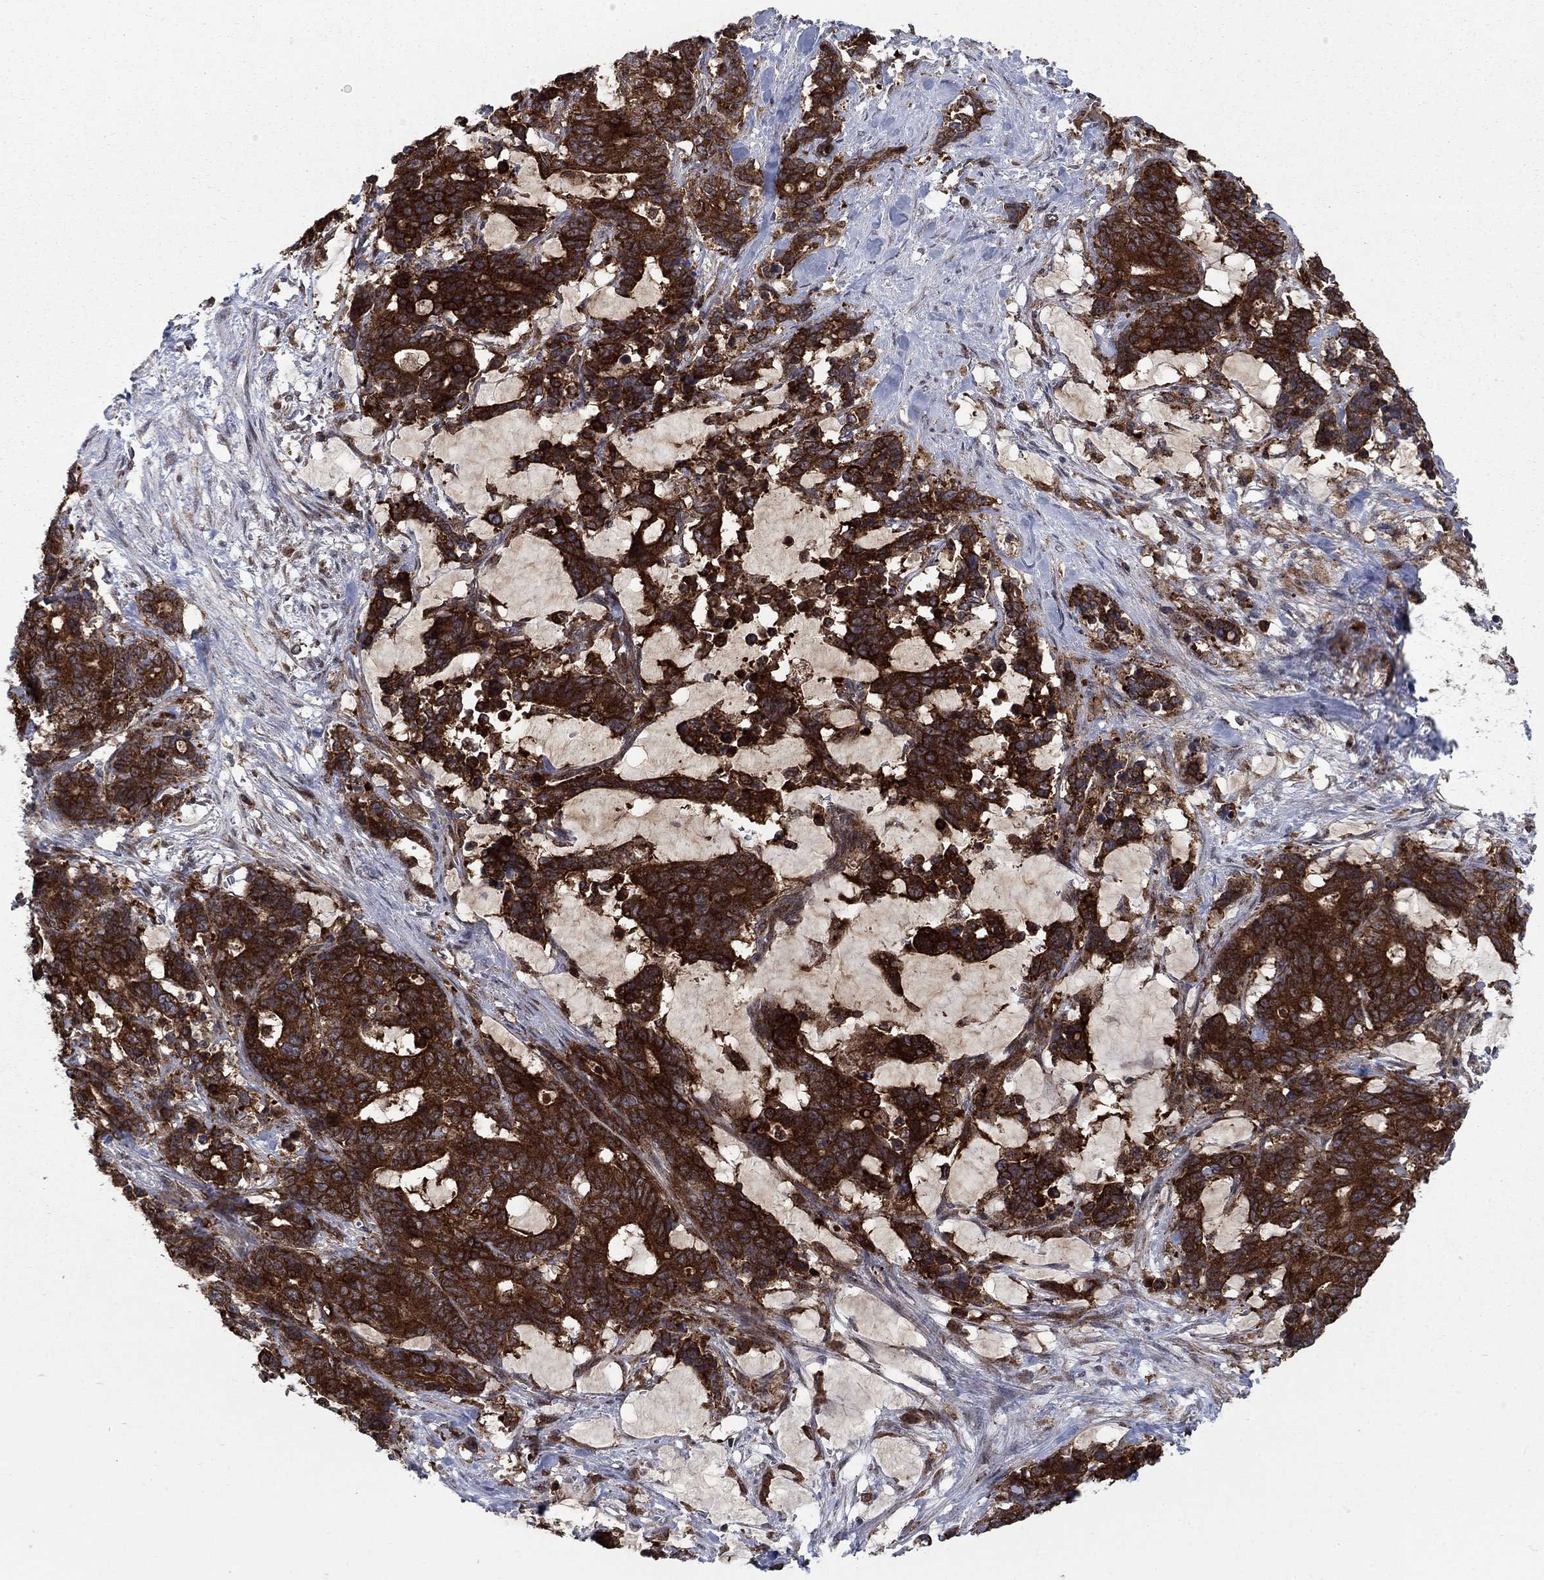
{"staining": {"intensity": "strong", "quantity": ">75%", "location": "cytoplasmic/membranous"}, "tissue": "stomach cancer", "cell_type": "Tumor cells", "image_type": "cancer", "snomed": [{"axis": "morphology", "description": "Normal tissue, NOS"}, {"axis": "morphology", "description": "Adenocarcinoma, NOS"}, {"axis": "topography", "description": "Stomach"}], "caption": "The immunohistochemical stain labels strong cytoplasmic/membranous staining in tumor cells of stomach adenocarcinoma tissue. The staining is performed using DAB brown chromogen to label protein expression. The nuclei are counter-stained blue using hematoxylin.", "gene": "IFI35", "patient": {"sex": "female", "age": 64}}